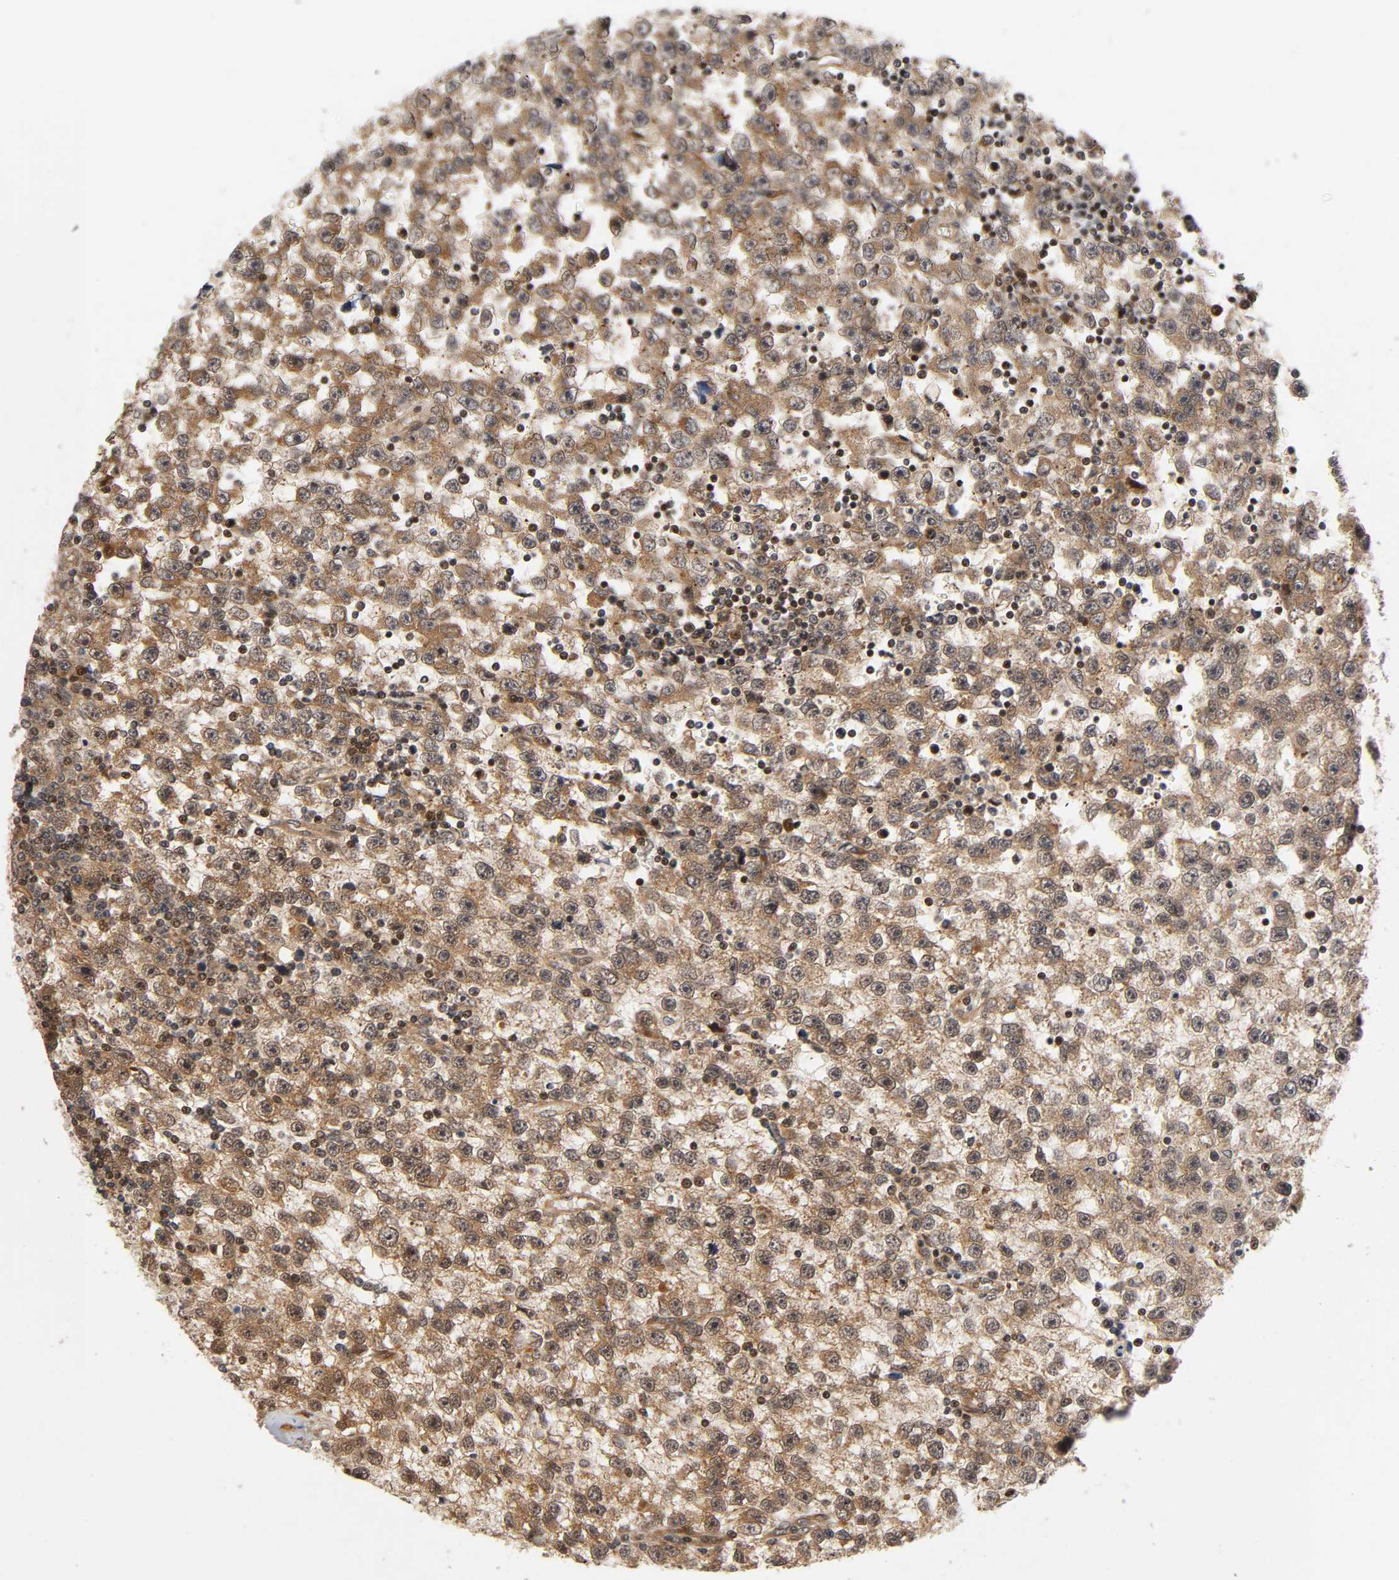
{"staining": {"intensity": "moderate", "quantity": ">75%", "location": "cytoplasmic/membranous"}, "tissue": "testis cancer", "cell_type": "Tumor cells", "image_type": "cancer", "snomed": [{"axis": "morphology", "description": "Seminoma, NOS"}, {"axis": "topography", "description": "Testis"}], "caption": "The image shows staining of testis seminoma, revealing moderate cytoplasmic/membranous protein staining (brown color) within tumor cells.", "gene": "IQCJ-SCHIP1", "patient": {"sex": "male", "age": 33}}